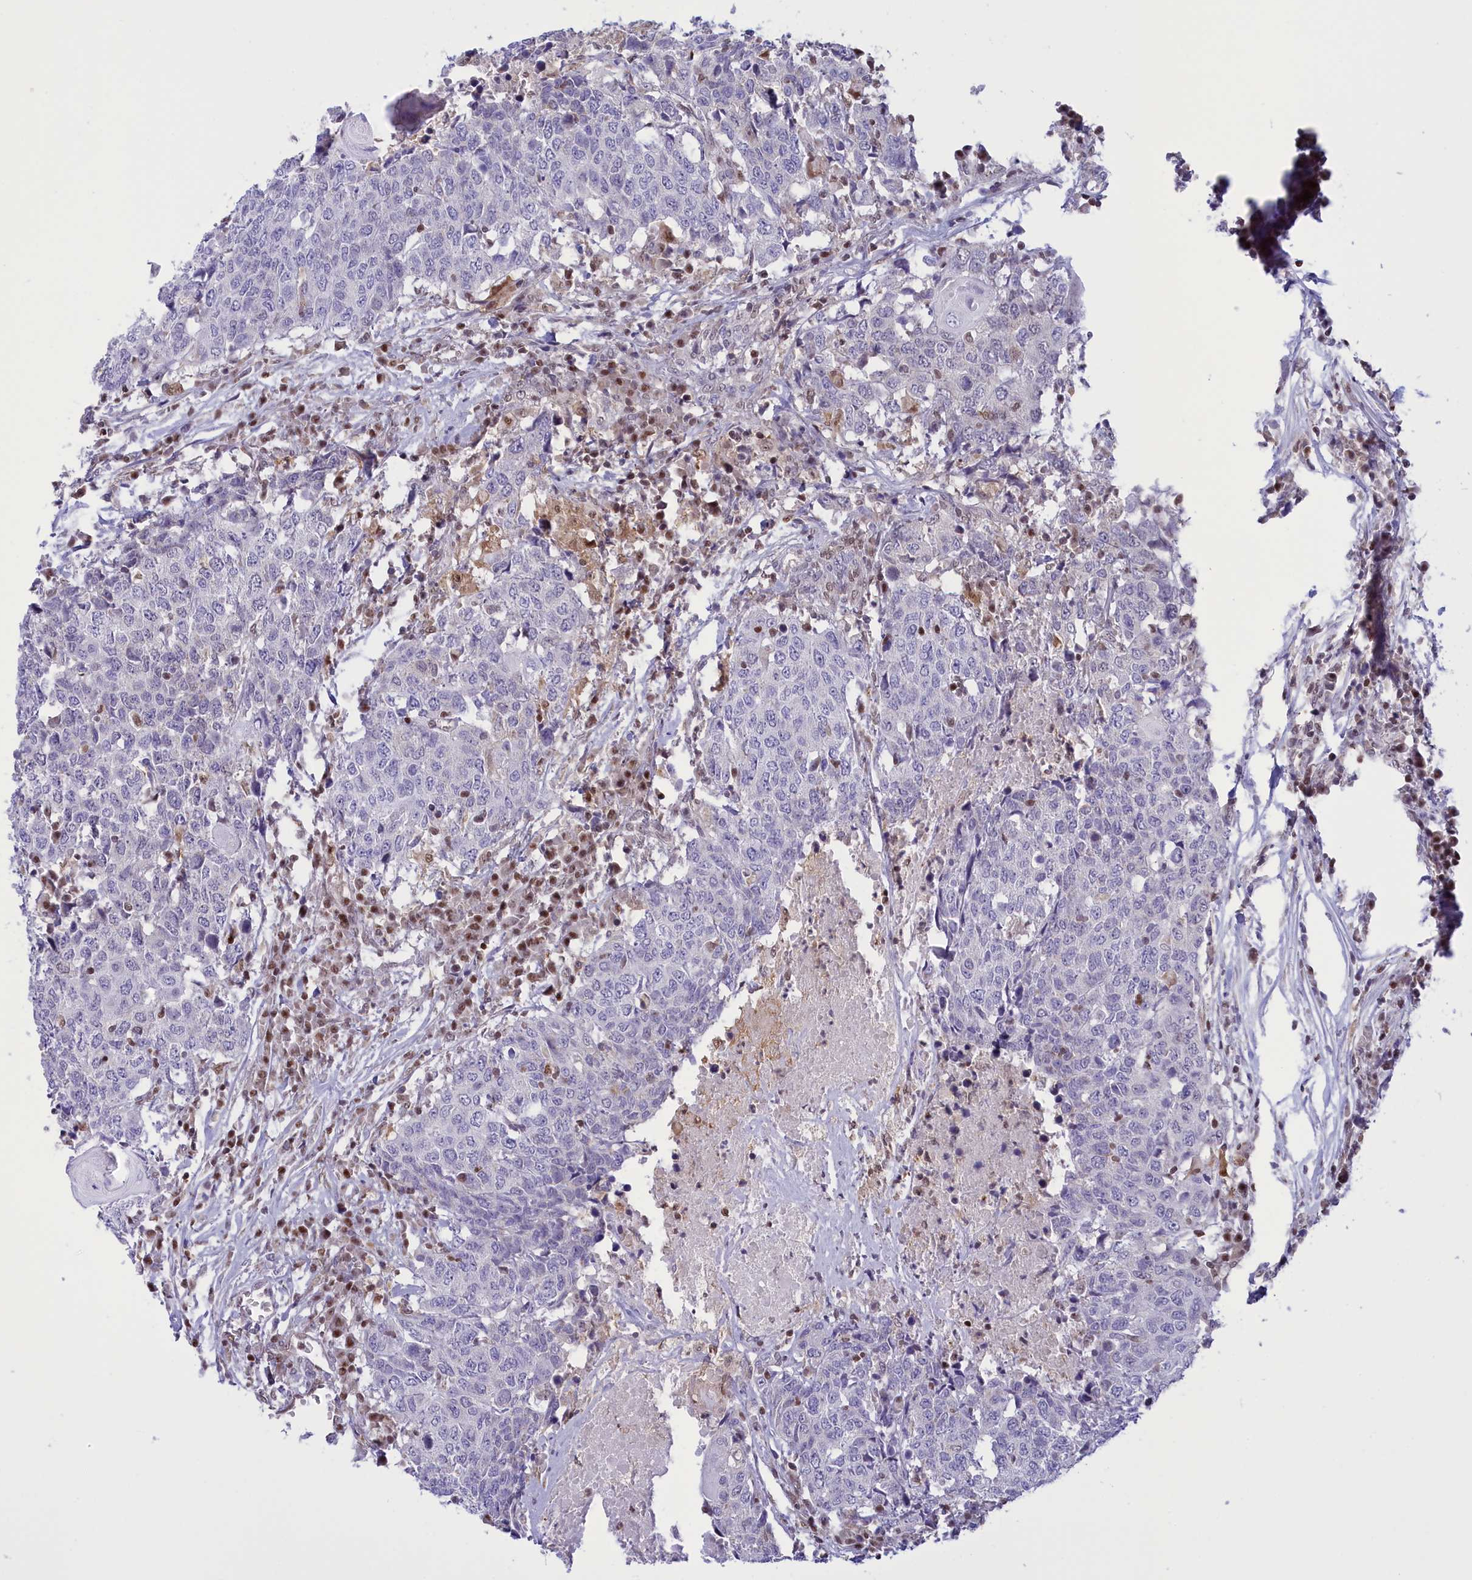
{"staining": {"intensity": "negative", "quantity": "none", "location": "none"}, "tissue": "head and neck cancer", "cell_type": "Tumor cells", "image_type": "cancer", "snomed": [{"axis": "morphology", "description": "Squamous cell carcinoma, NOS"}, {"axis": "topography", "description": "Head-Neck"}], "caption": "Head and neck cancer was stained to show a protein in brown. There is no significant expression in tumor cells.", "gene": "IZUMO2", "patient": {"sex": "male", "age": 66}}